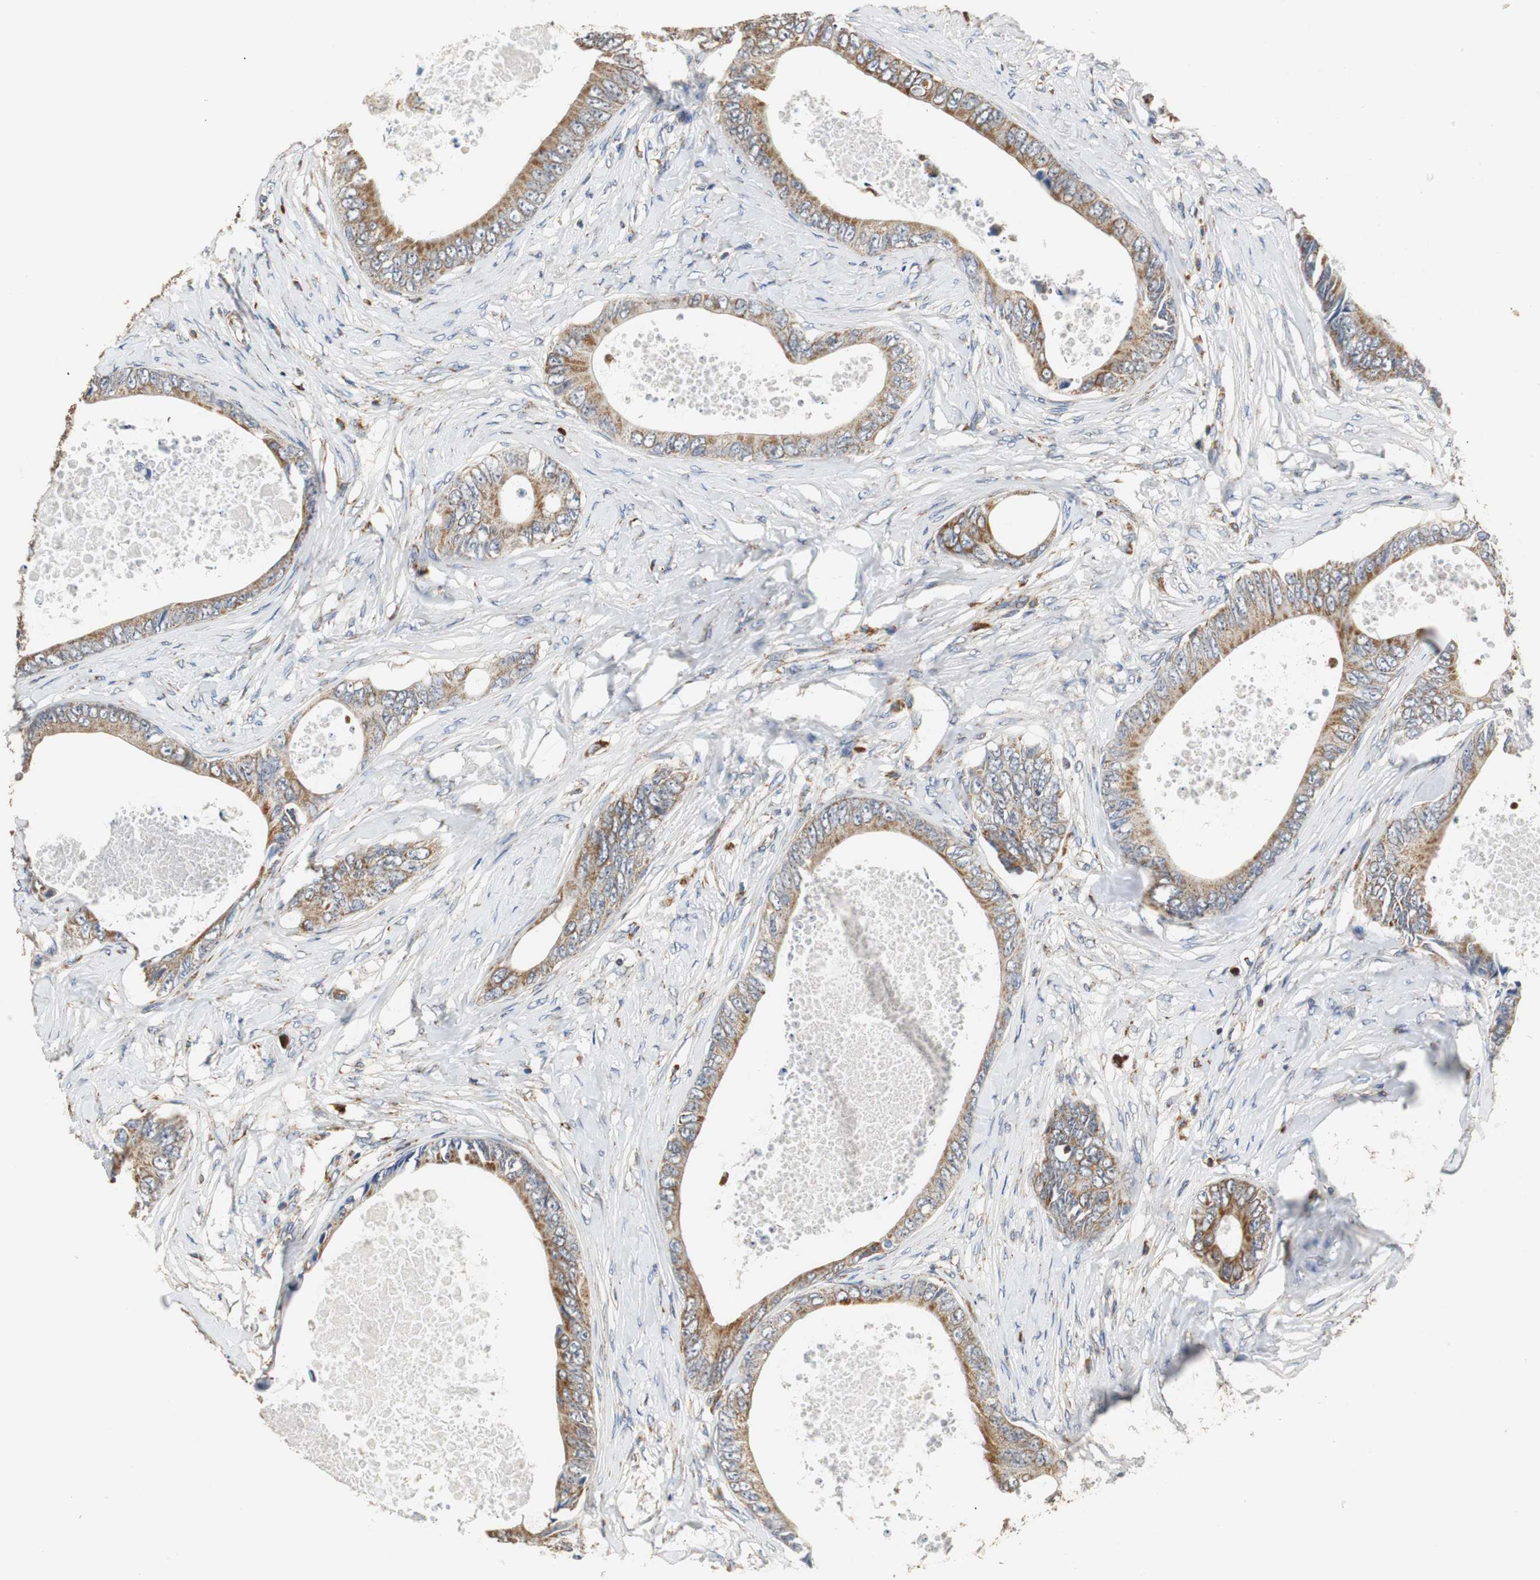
{"staining": {"intensity": "moderate", "quantity": ">75%", "location": "cytoplasmic/membranous"}, "tissue": "colorectal cancer", "cell_type": "Tumor cells", "image_type": "cancer", "snomed": [{"axis": "morphology", "description": "Normal tissue, NOS"}, {"axis": "morphology", "description": "Adenocarcinoma, NOS"}, {"axis": "topography", "description": "Rectum"}, {"axis": "topography", "description": "Peripheral nerve tissue"}], "caption": "Adenocarcinoma (colorectal) stained with IHC demonstrates moderate cytoplasmic/membranous positivity in approximately >75% of tumor cells. The protein of interest is stained brown, and the nuclei are stained in blue (DAB (3,3'-diaminobenzidine) IHC with brightfield microscopy, high magnification).", "gene": "HMGCL", "patient": {"sex": "female", "age": 77}}